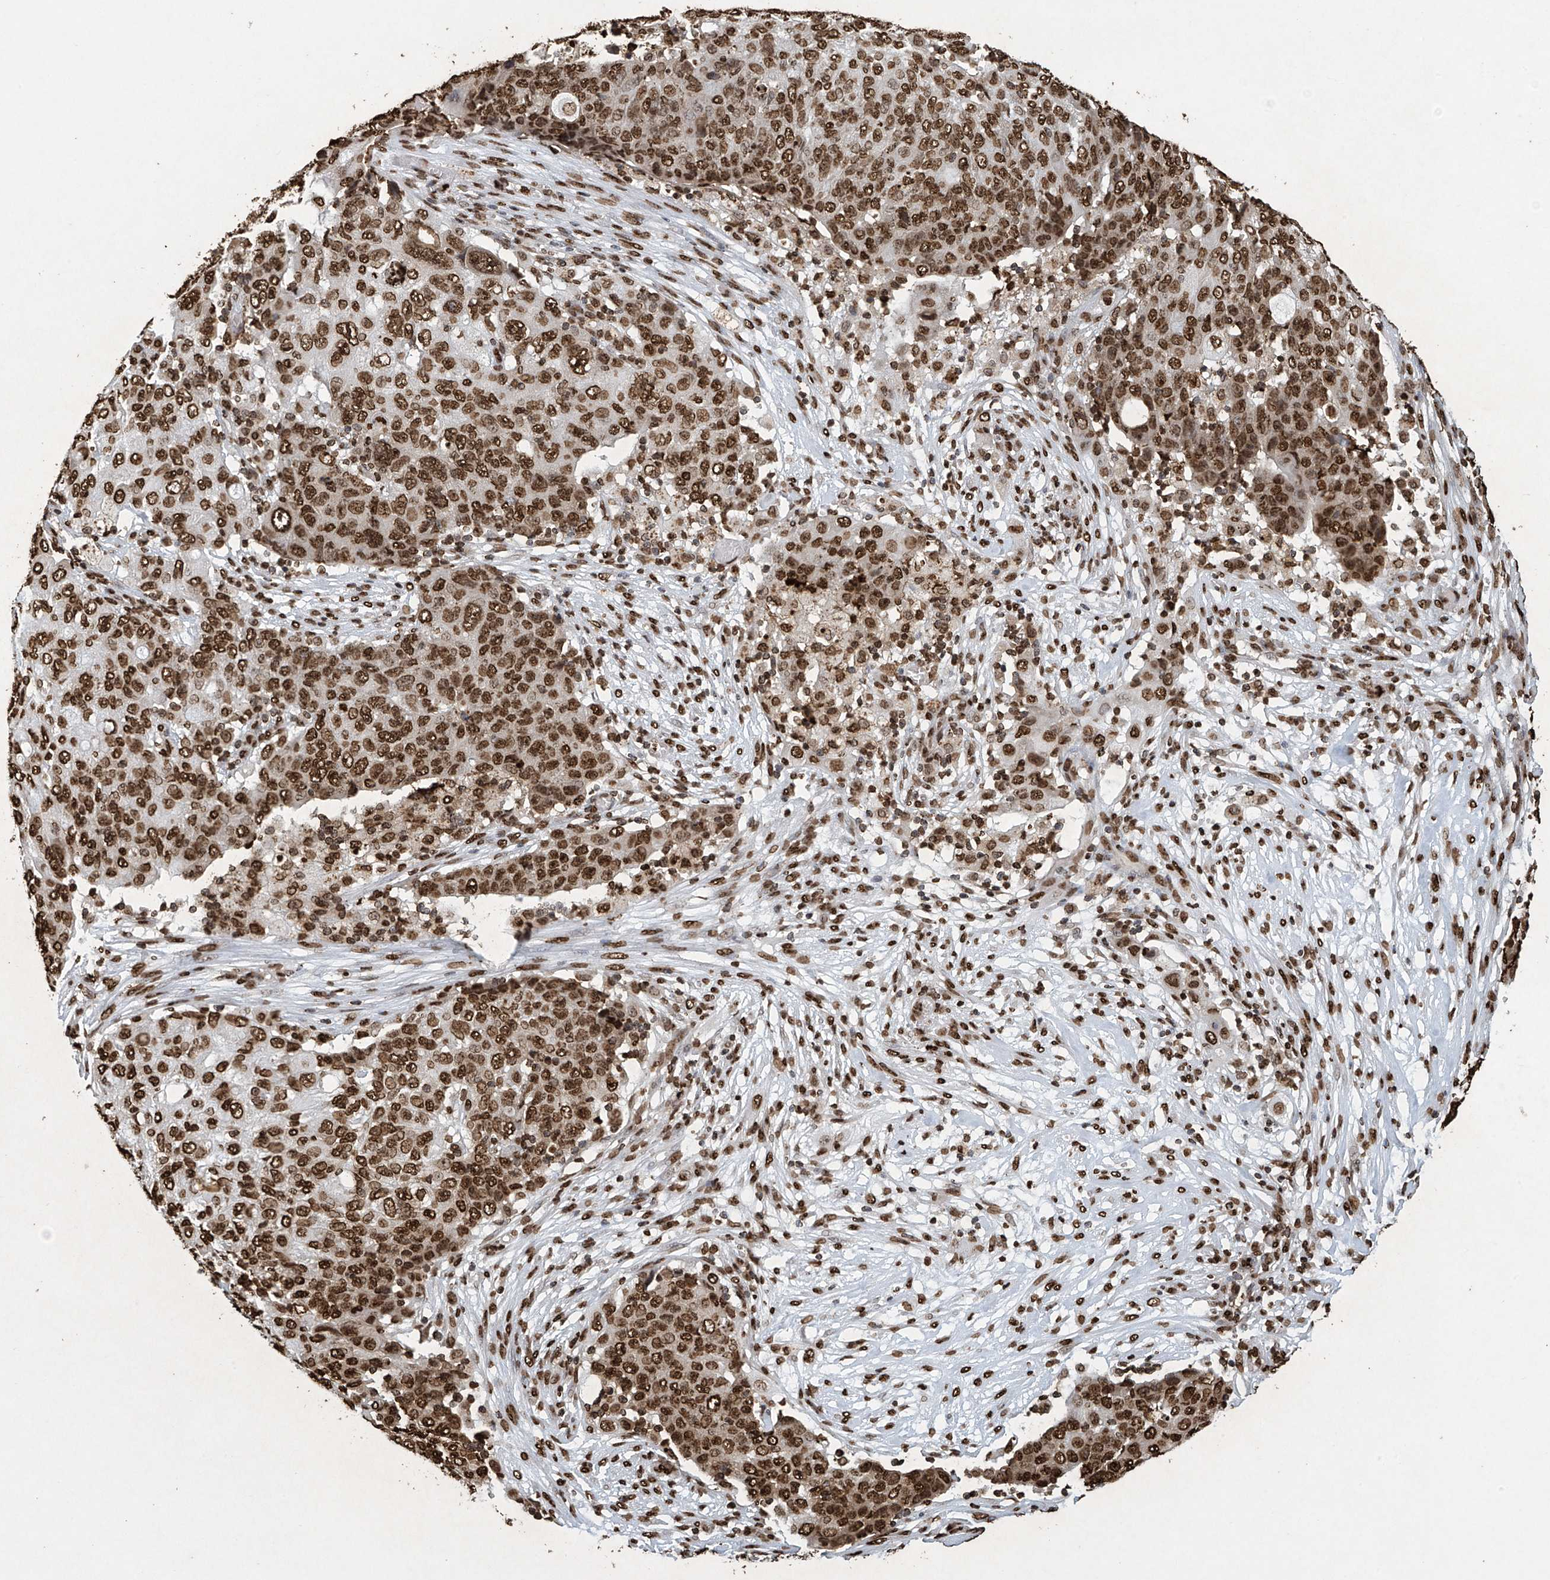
{"staining": {"intensity": "strong", "quantity": ">75%", "location": "nuclear"}, "tissue": "ovarian cancer", "cell_type": "Tumor cells", "image_type": "cancer", "snomed": [{"axis": "morphology", "description": "Carcinoma, endometroid"}, {"axis": "topography", "description": "Ovary"}], "caption": "Immunohistochemistry (IHC) (DAB) staining of human endometroid carcinoma (ovarian) displays strong nuclear protein positivity in about >75% of tumor cells.", "gene": "H3-3A", "patient": {"sex": "female", "age": 42}}